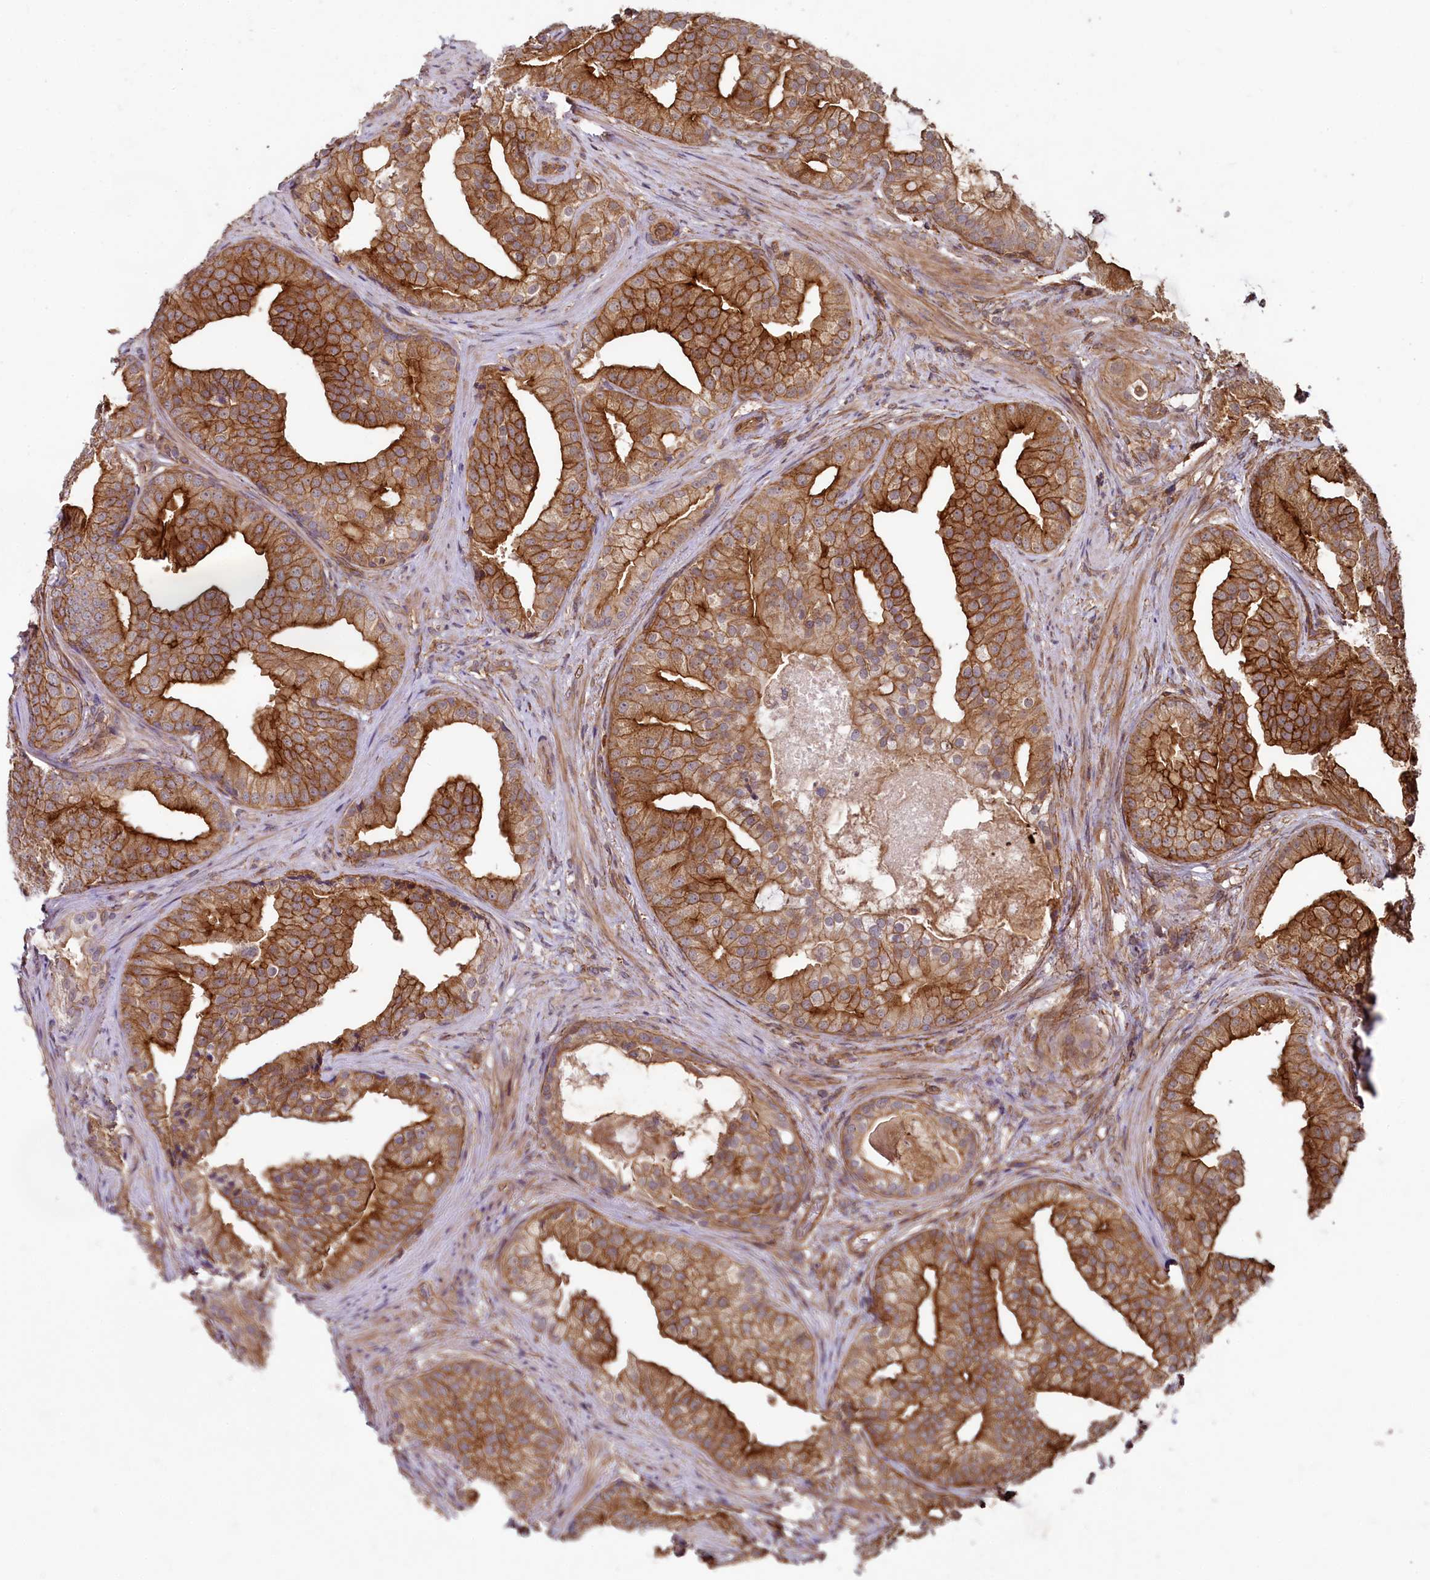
{"staining": {"intensity": "strong", "quantity": ">75%", "location": "cytoplasmic/membranous"}, "tissue": "prostate cancer", "cell_type": "Tumor cells", "image_type": "cancer", "snomed": [{"axis": "morphology", "description": "Adenocarcinoma, Low grade"}, {"axis": "topography", "description": "Prostate"}], "caption": "High-magnification brightfield microscopy of prostate cancer (low-grade adenocarcinoma) stained with DAB (brown) and counterstained with hematoxylin (blue). tumor cells exhibit strong cytoplasmic/membranous expression is appreciated in about>75% of cells.", "gene": "SVIP", "patient": {"sex": "male", "age": 71}}